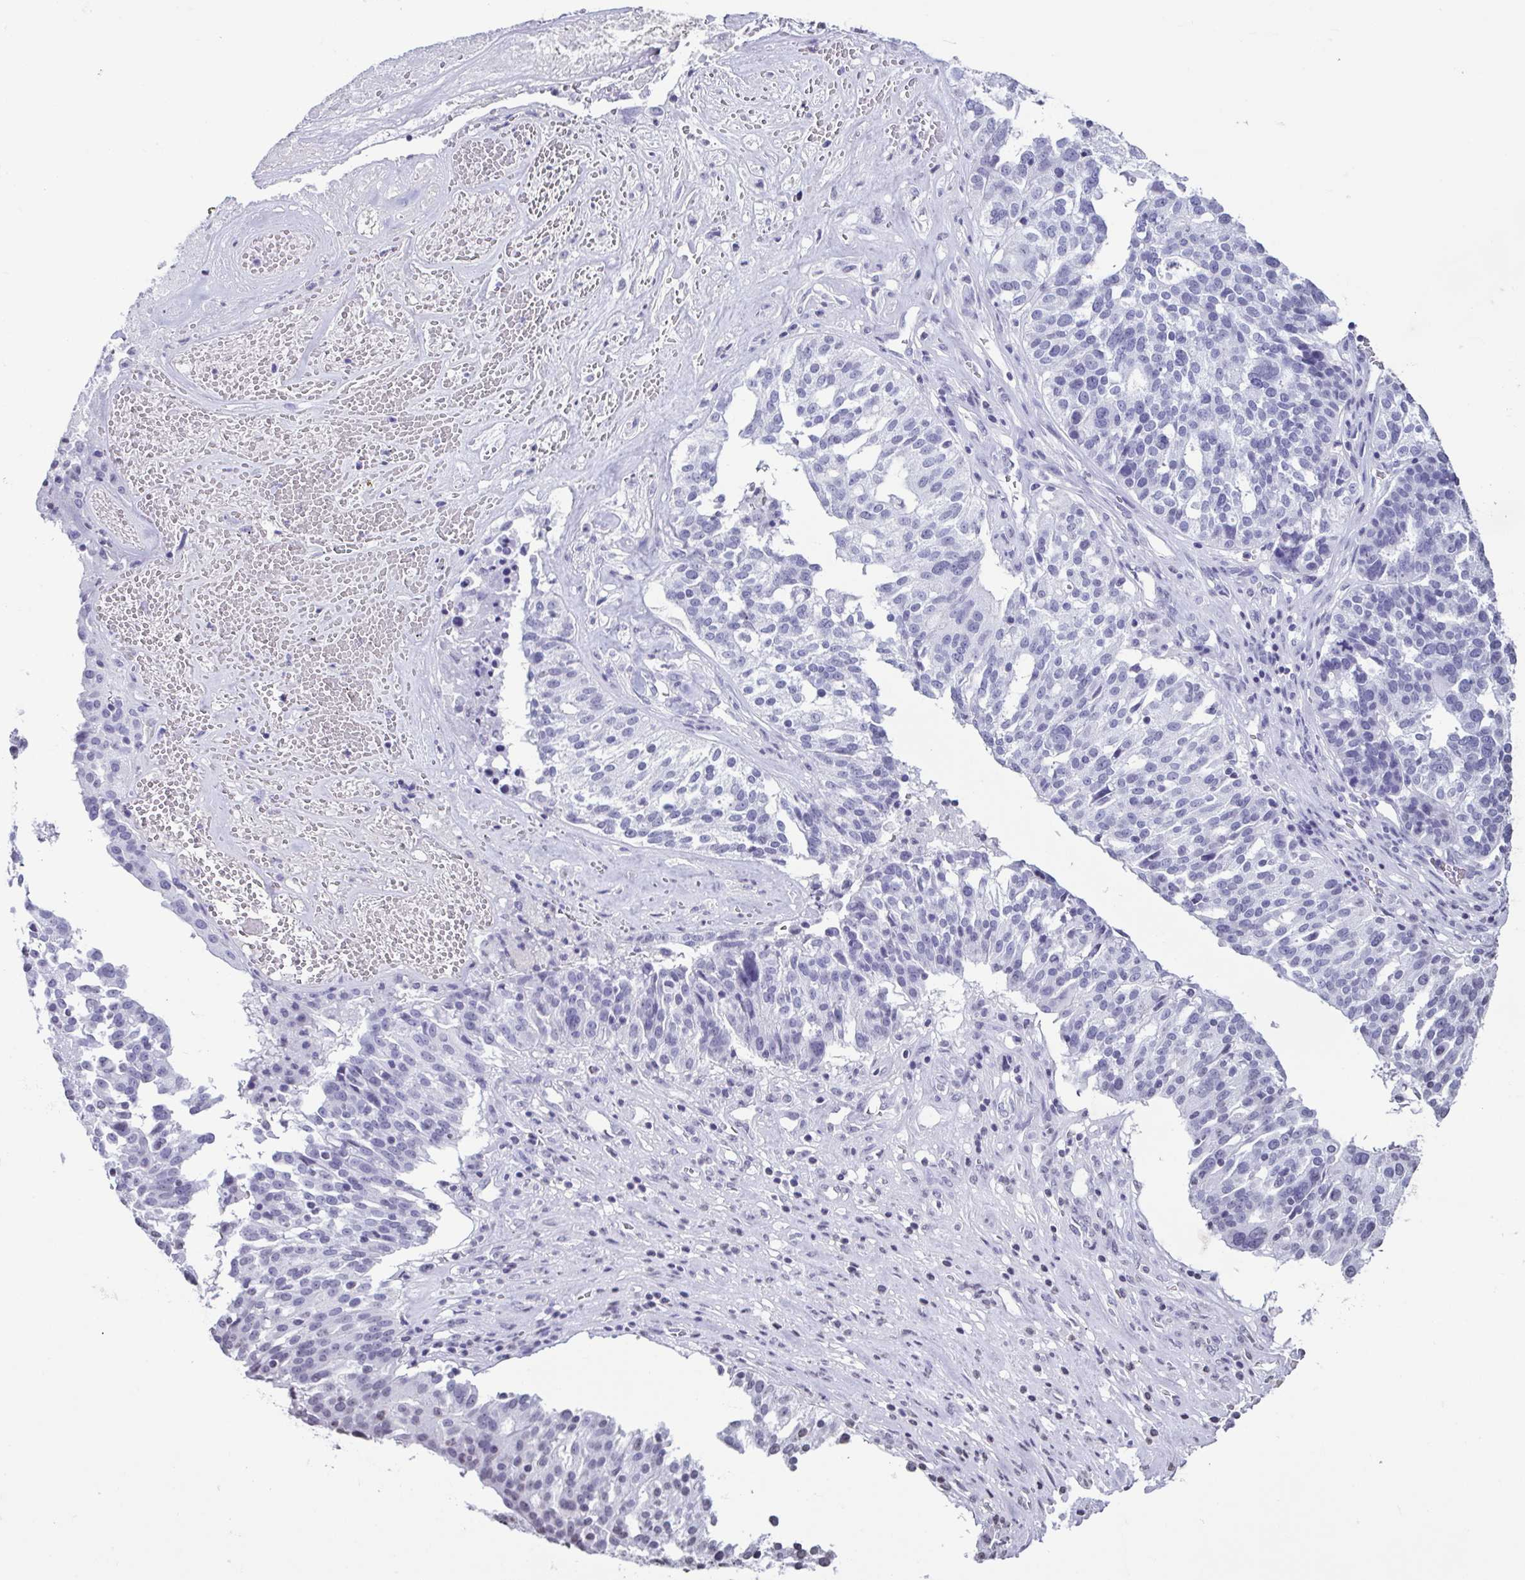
{"staining": {"intensity": "negative", "quantity": "none", "location": "none"}, "tissue": "ovarian cancer", "cell_type": "Tumor cells", "image_type": "cancer", "snomed": [{"axis": "morphology", "description": "Cystadenocarcinoma, serous, NOS"}, {"axis": "topography", "description": "Ovary"}], "caption": "IHC of human ovarian cancer demonstrates no expression in tumor cells.", "gene": "VCY1B", "patient": {"sex": "female", "age": 59}}